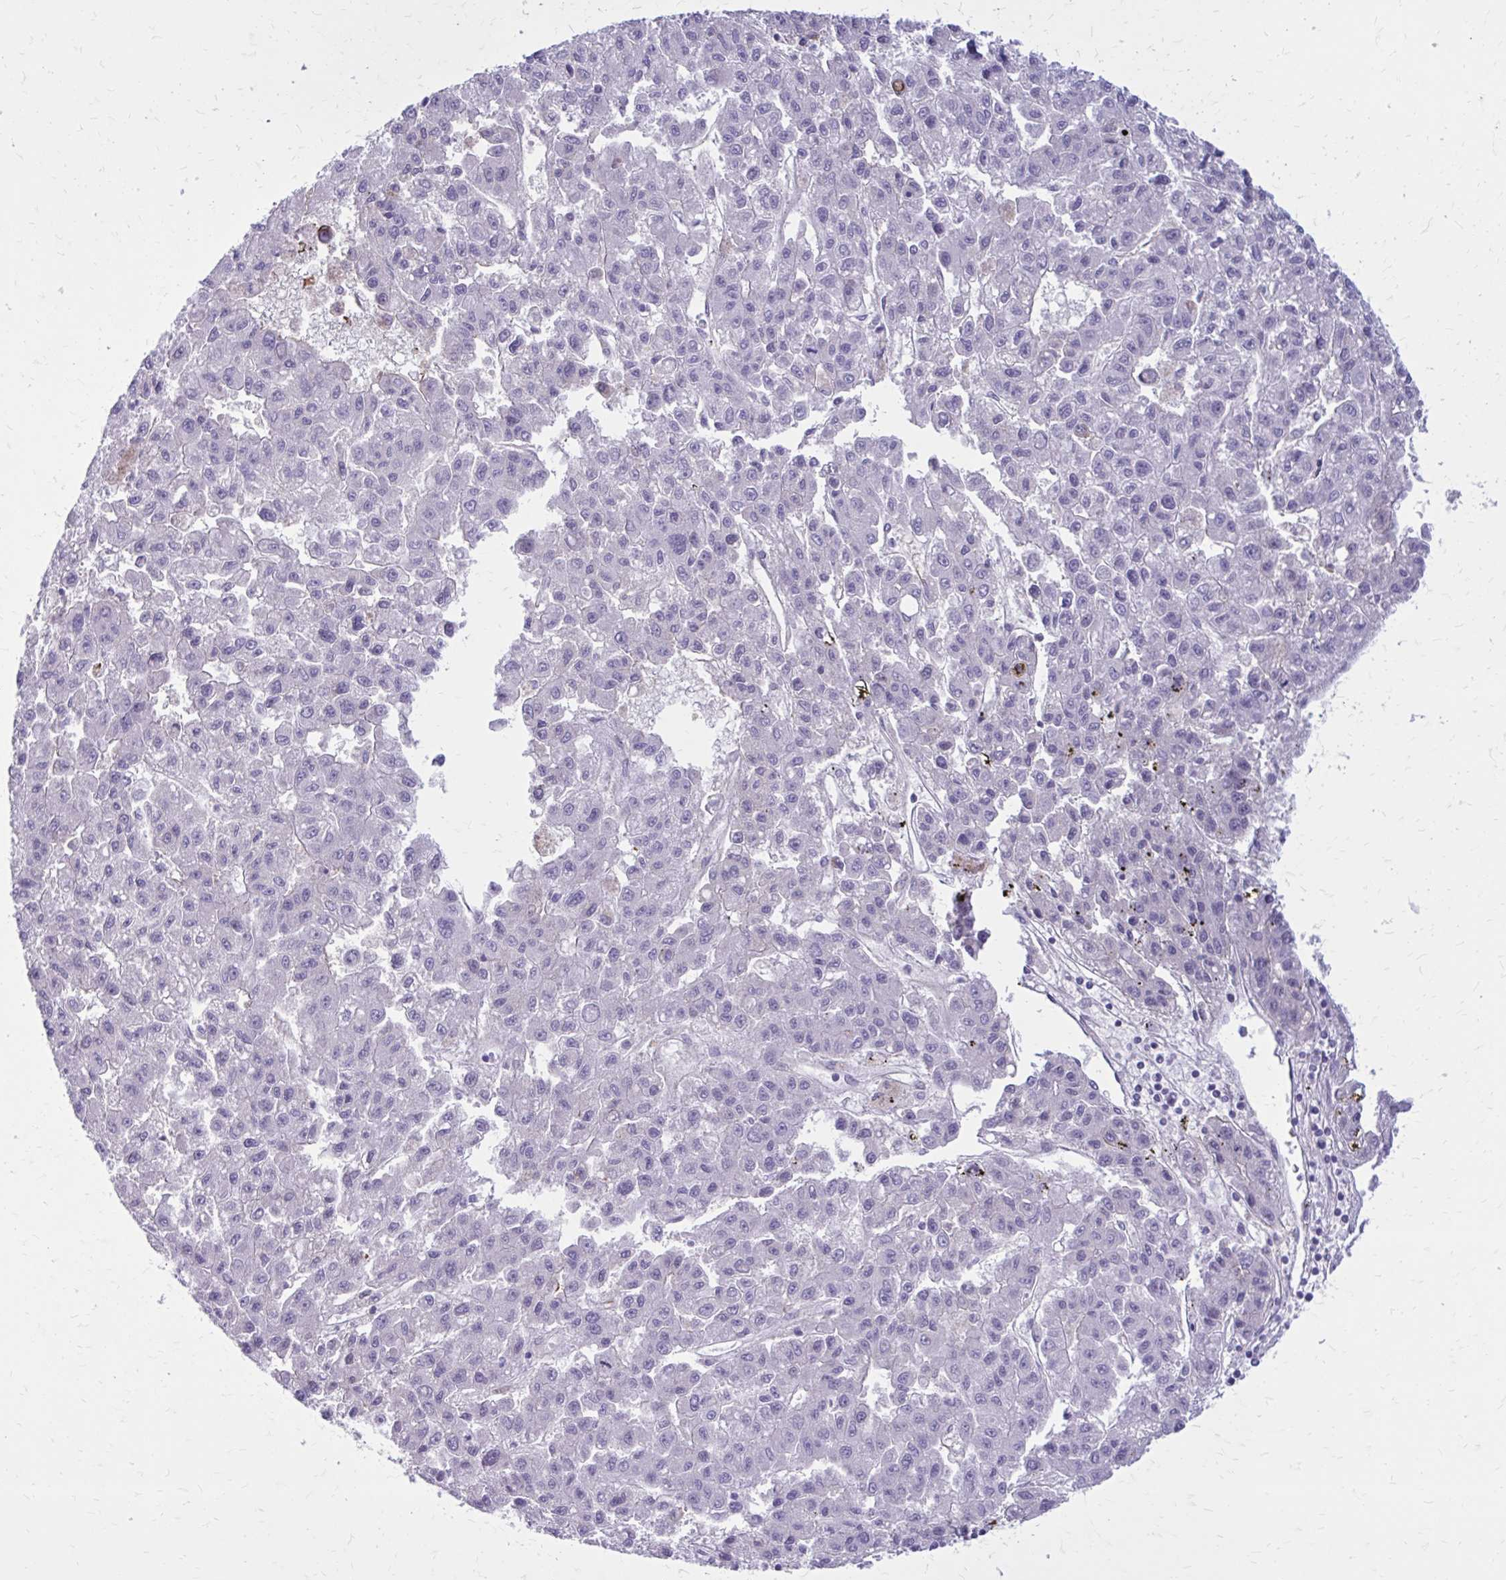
{"staining": {"intensity": "negative", "quantity": "none", "location": "none"}, "tissue": "liver cancer", "cell_type": "Tumor cells", "image_type": "cancer", "snomed": [{"axis": "morphology", "description": "Carcinoma, Hepatocellular, NOS"}, {"axis": "topography", "description": "Liver"}], "caption": "A micrograph of liver cancer stained for a protein exhibits no brown staining in tumor cells.", "gene": "BEND5", "patient": {"sex": "male", "age": 70}}